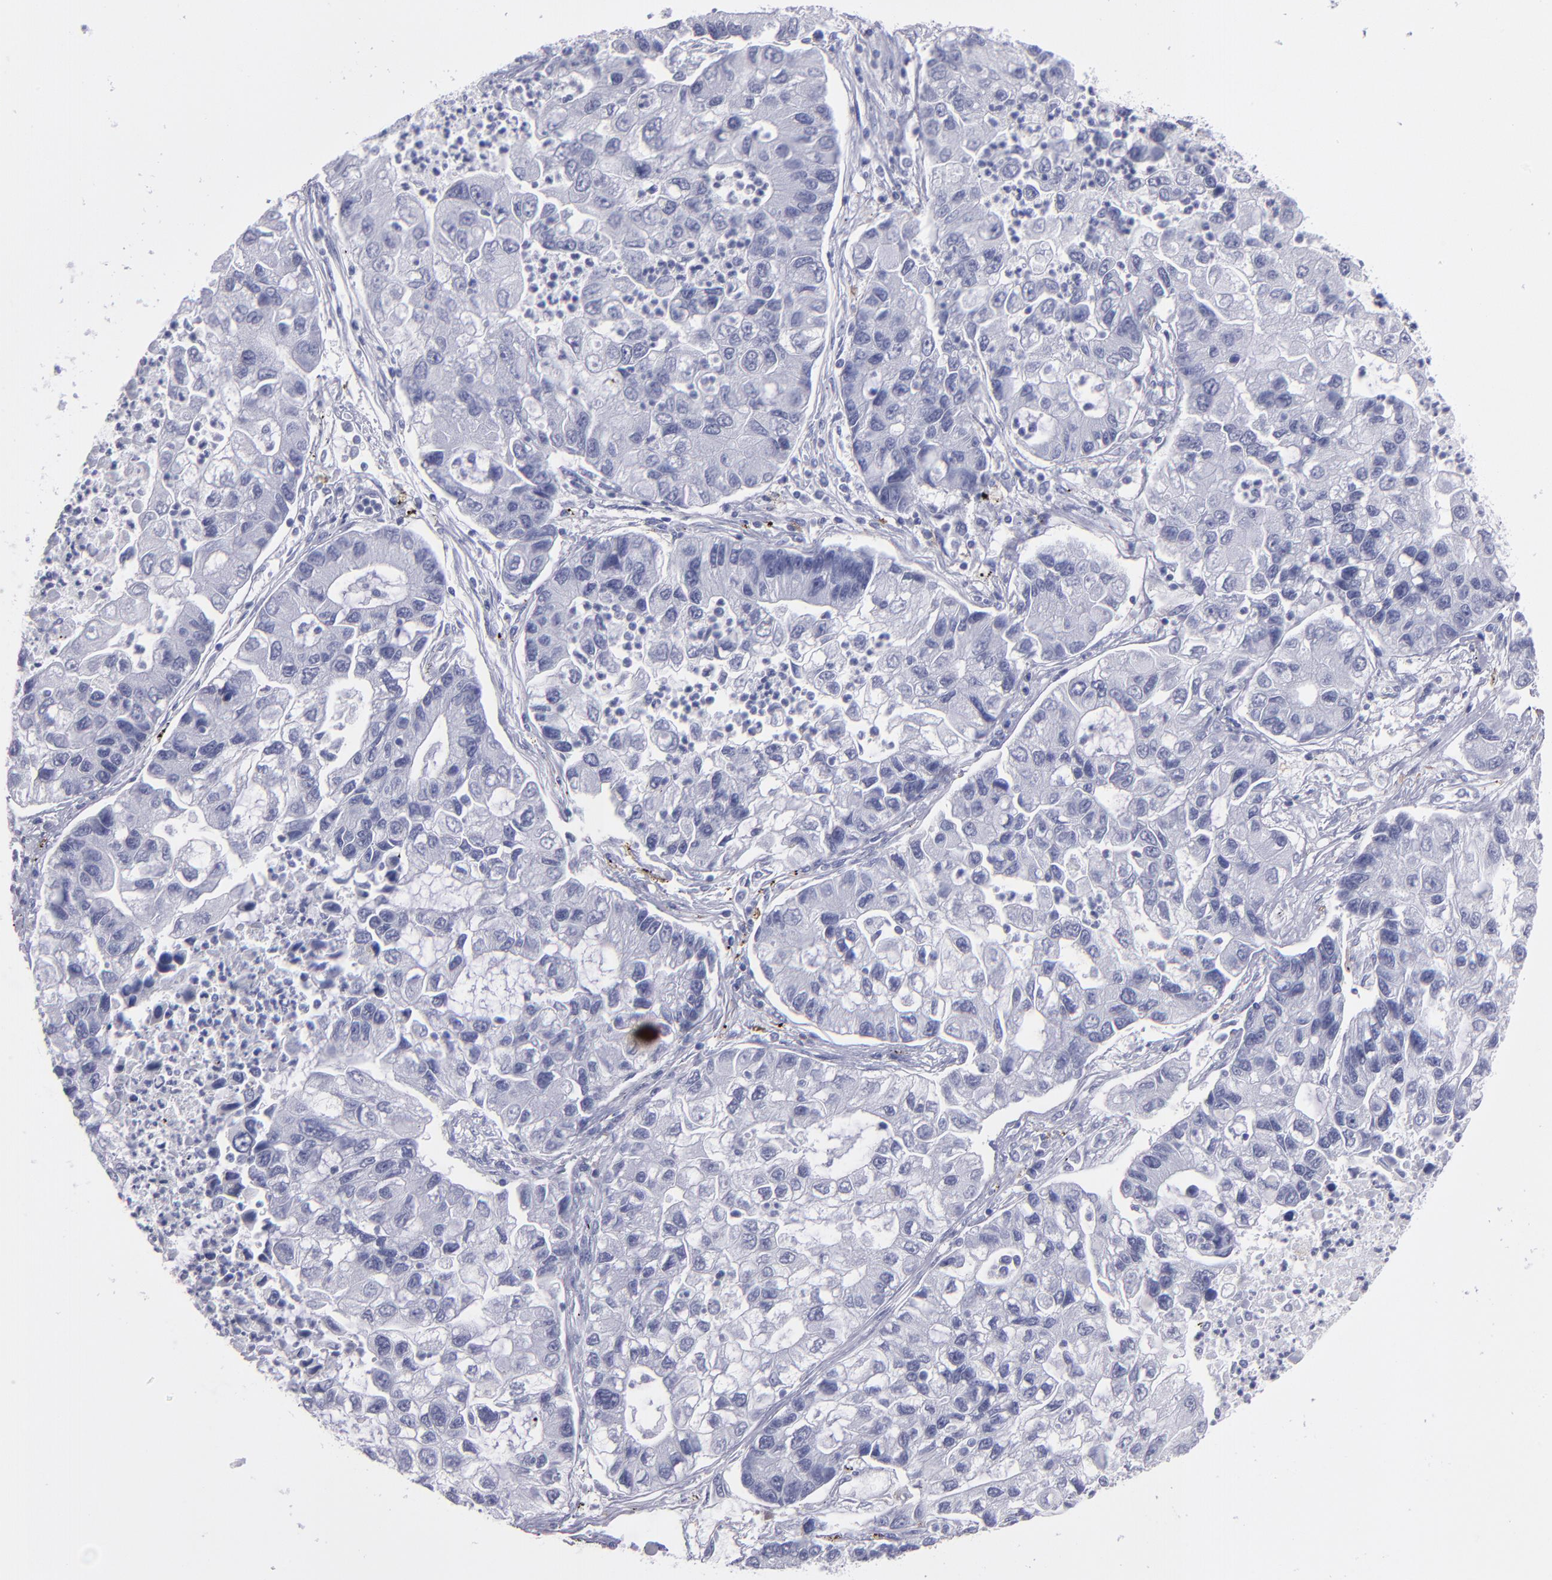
{"staining": {"intensity": "negative", "quantity": "none", "location": "none"}, "tissue": "lung cancer", "cell_type": "Tumor cells", "image_type": "cancer", "snomed": [{"axis": "morphology", "description": "Adenocarcinoma, NOS"}, {"axis": "topography", "description": "Lung"}], "caption": "A photomicrograph of lung cancer (adenocarcinoma) stained for a protein demonstrates no brown staining in tumor cells.", "gene": "MB", "patient": {"sex": "female", "age": 51}}